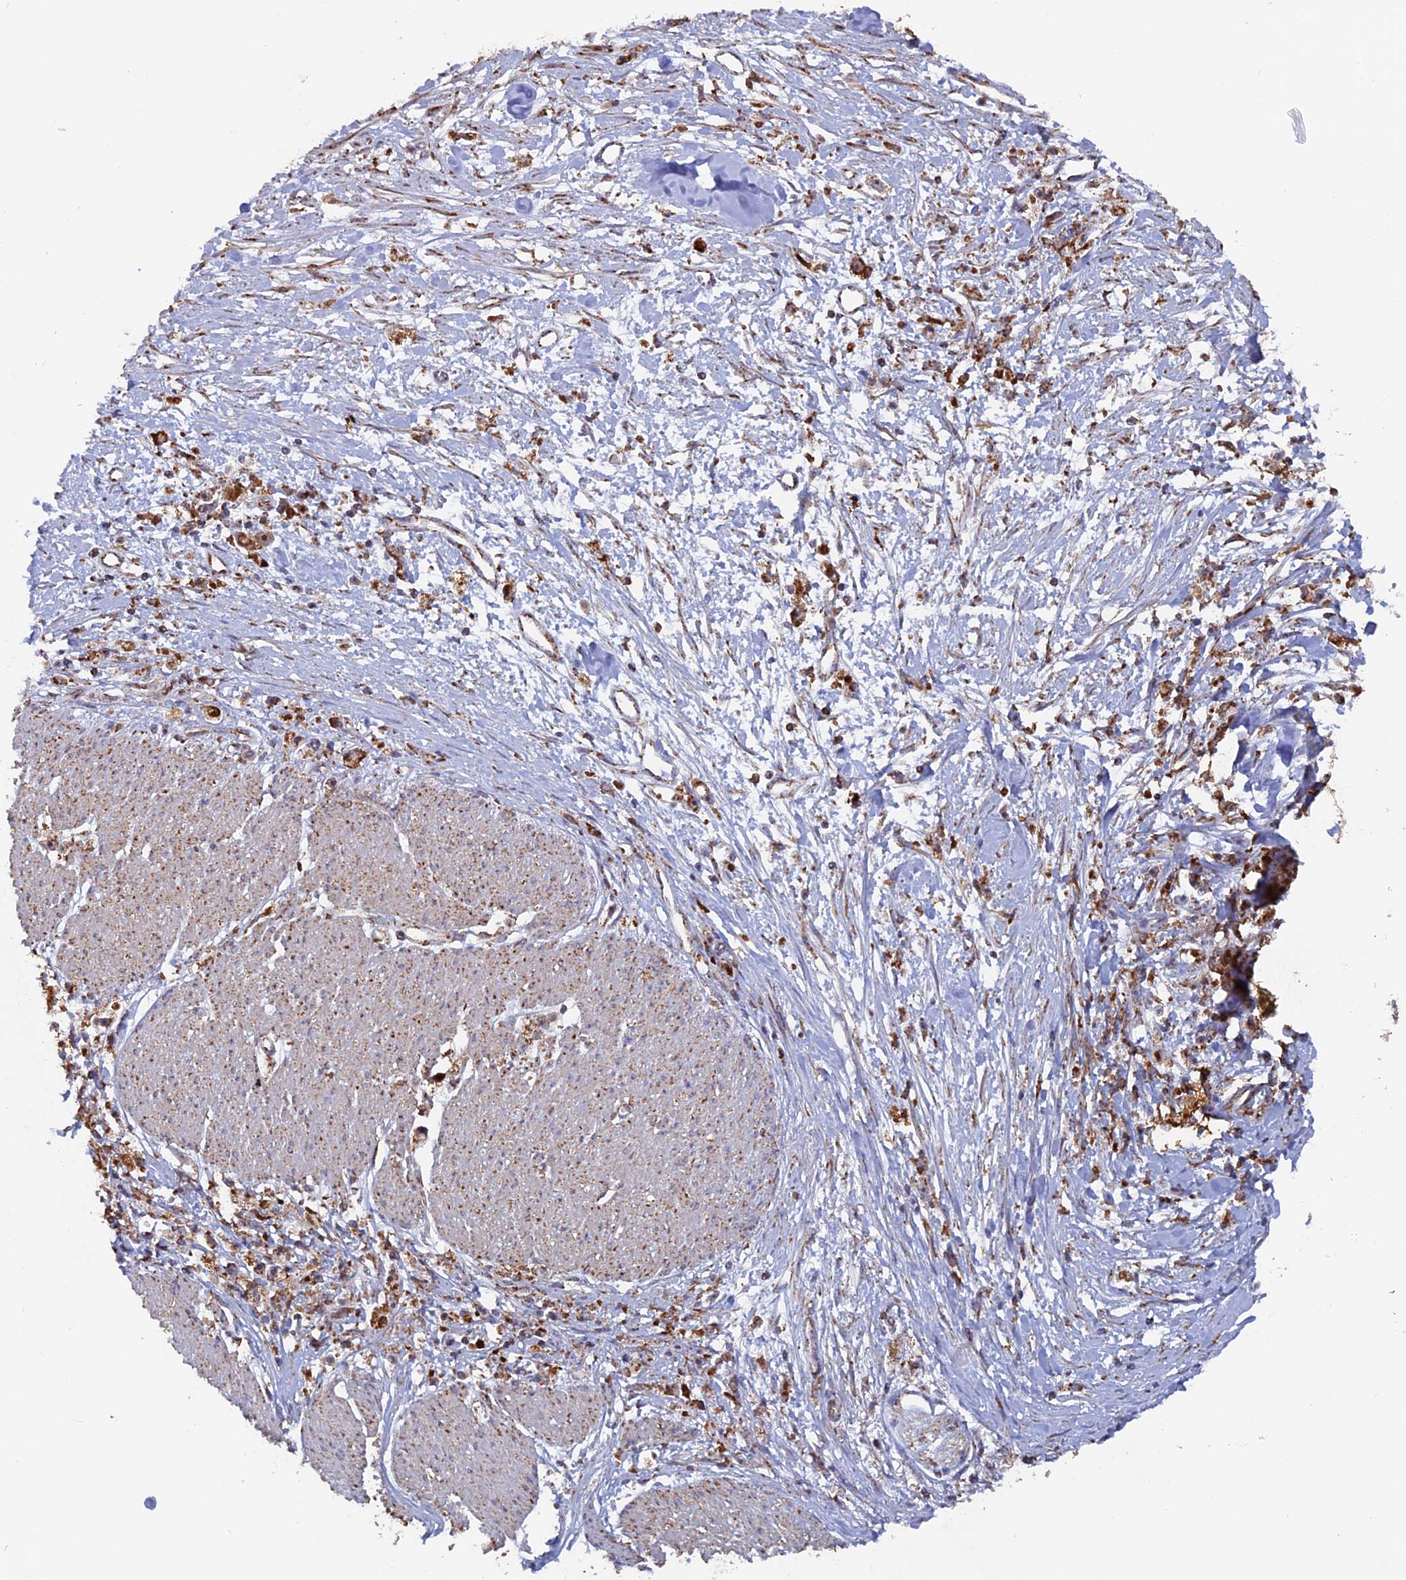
{"staining": {"intensity": "moderate", "quantity": ">75%", "location": "cytoplasmic/membranous"}, "tissue": "stomach cancer", "cell_type": "Tumor cells", "image_type": "cancer", "snomed": [{"axis": "morphology", "description": "Adenocarcinoma, NOS"}, {"axis": "topography", "description": "Stomach"}], "caption": "This is an image of immunohistochemistry staining of stomach cancer, which shows moderate expression in the cytoplasmic/membranous of tumor cells.", "gene": "DTYMK", "patient": {"sex": "female", "age": 59}}